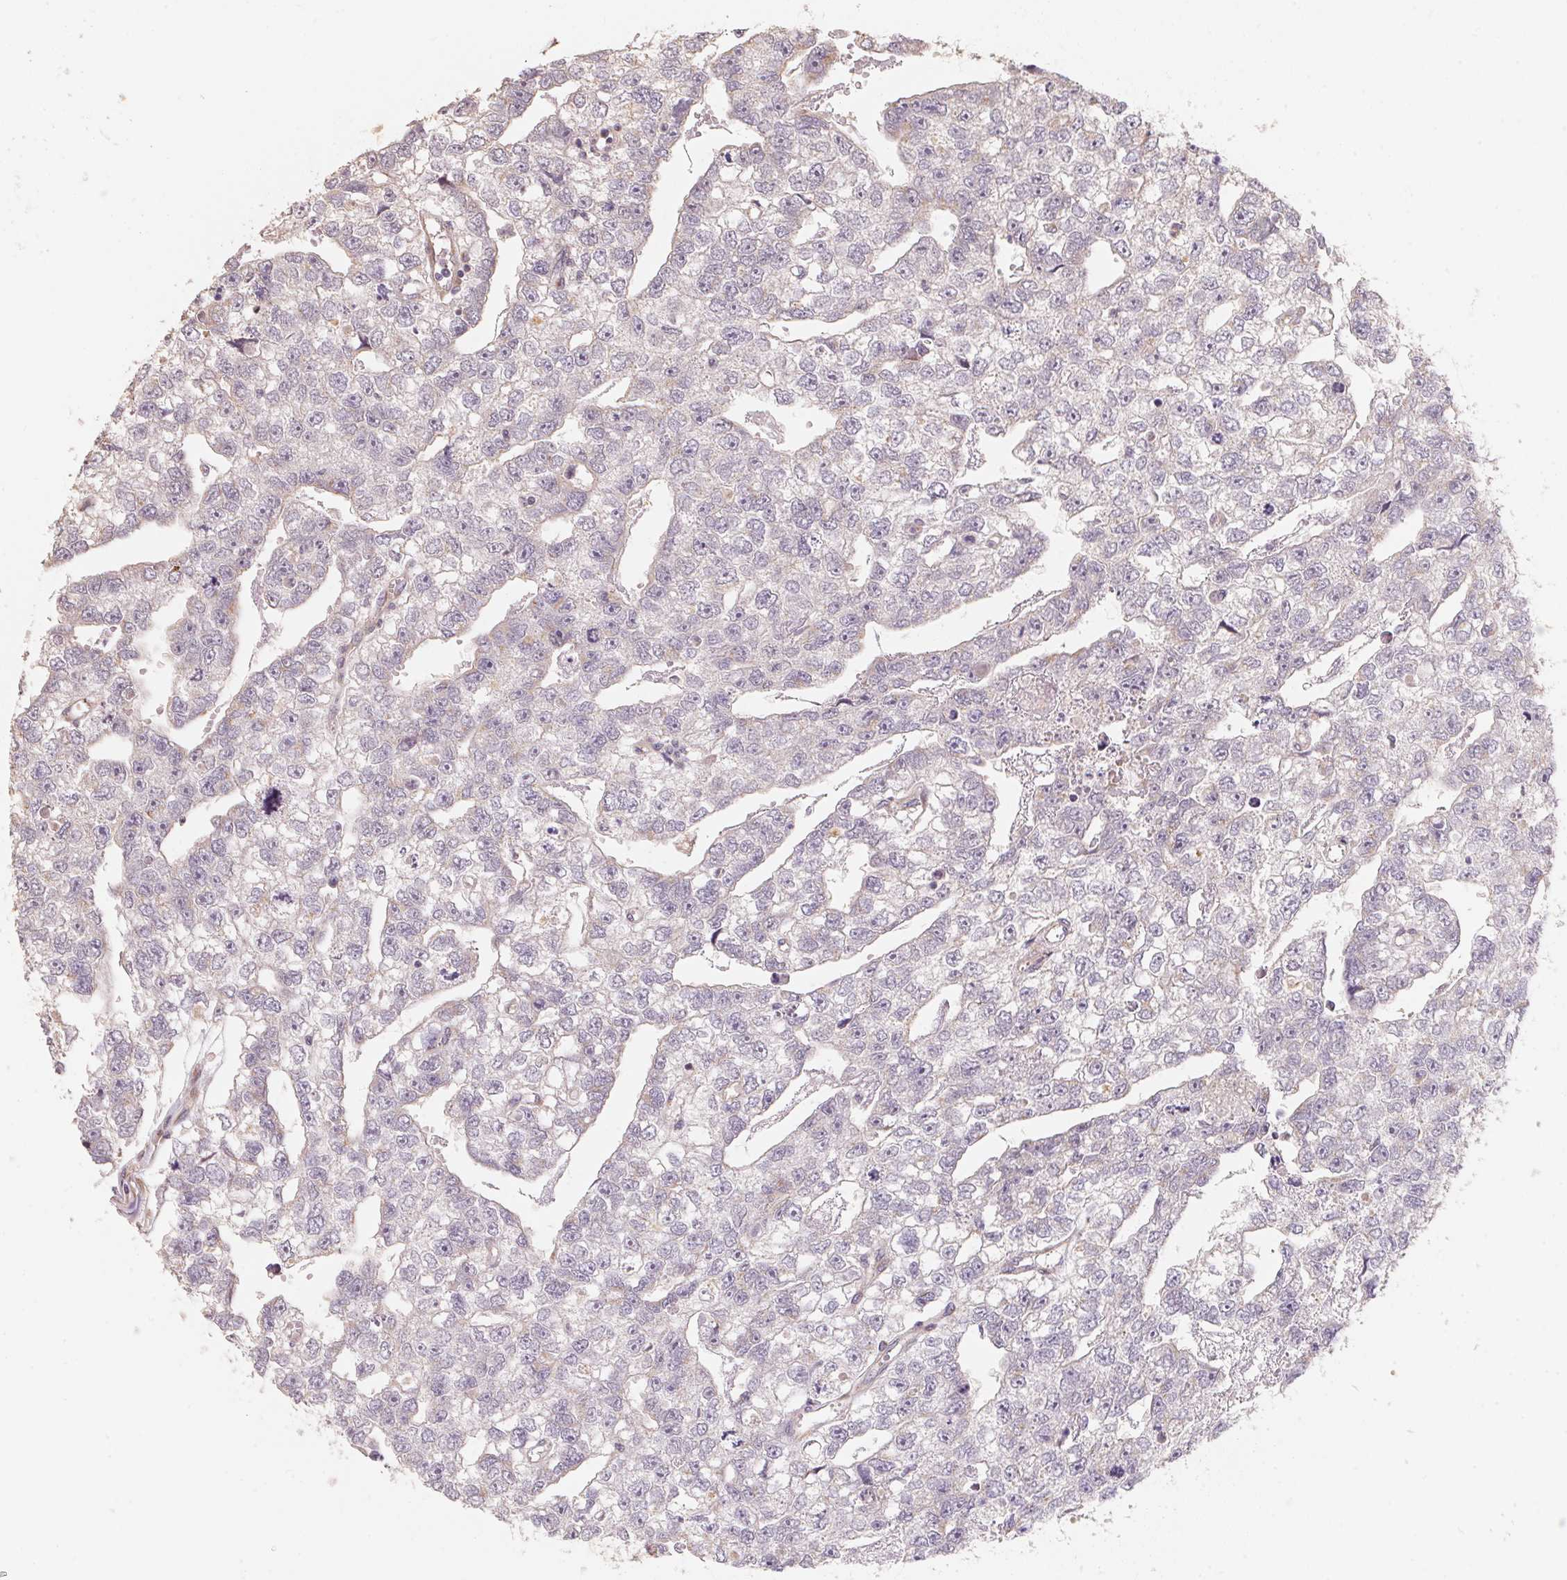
{"staining": {"intensity": "negative", "quantity": "none", "location": "none"}, "tissue": "testis cancer", "cell_type": "Tumor cells", "image_type": "cancer", "snomed": [{"axis": "morphology", "description": "Carcinoma, Embryonal, NOS"}, {"axis": "morphology", "description": "Teratoma, malignant, NOS"}, {"axis": "topography", "description": "Testis"}], "caption": "The photomicrograph reveals no significant expression in tumor cells of testis cancer (malignant teratoma).", "gene": "TSPAN12", "patient": {"sex": "male", "age": 44}}